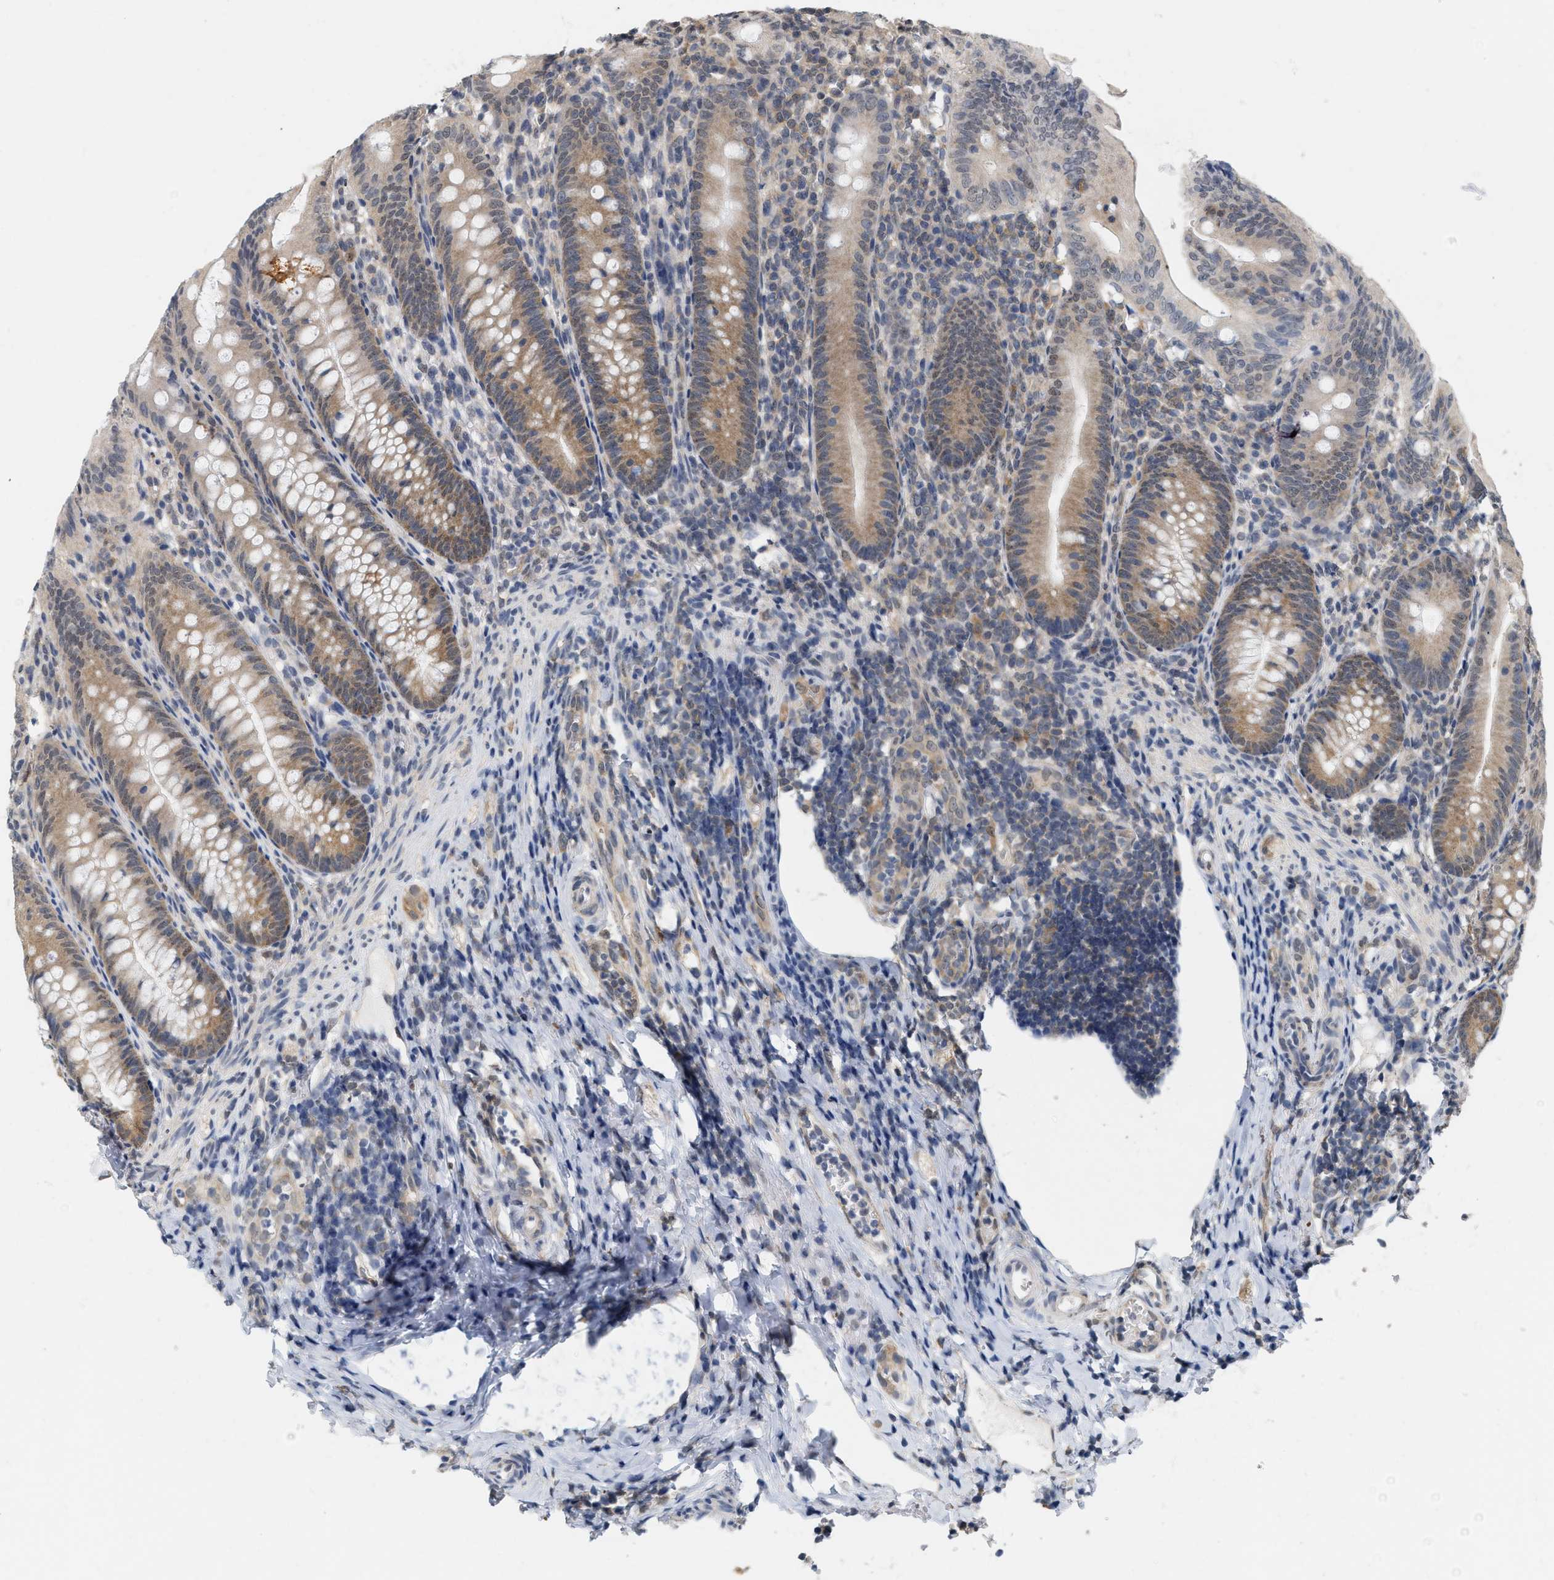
{"staining": {"intensity": "moderate", "quantity": ">75%", "location": "cytoplasmic/membranous"}, "tissue": "appendix", "cell_type": "Glandular cells", "image_type": "normal", "snomed": [{"axis": "morphology", "description": "Normal tissue, NOS"}, {"axis": "topography", "description": "Appendix"}], "caption": "IHC photomicrograph of benign human appendix stained for a protein (brown), which reveals medium levels of moderate cytoplasmic/membranous positivity in approximately >75% of glandular cells.", "gene": "RUVBL1", "patient": {"sex": "male", "age": 1}}